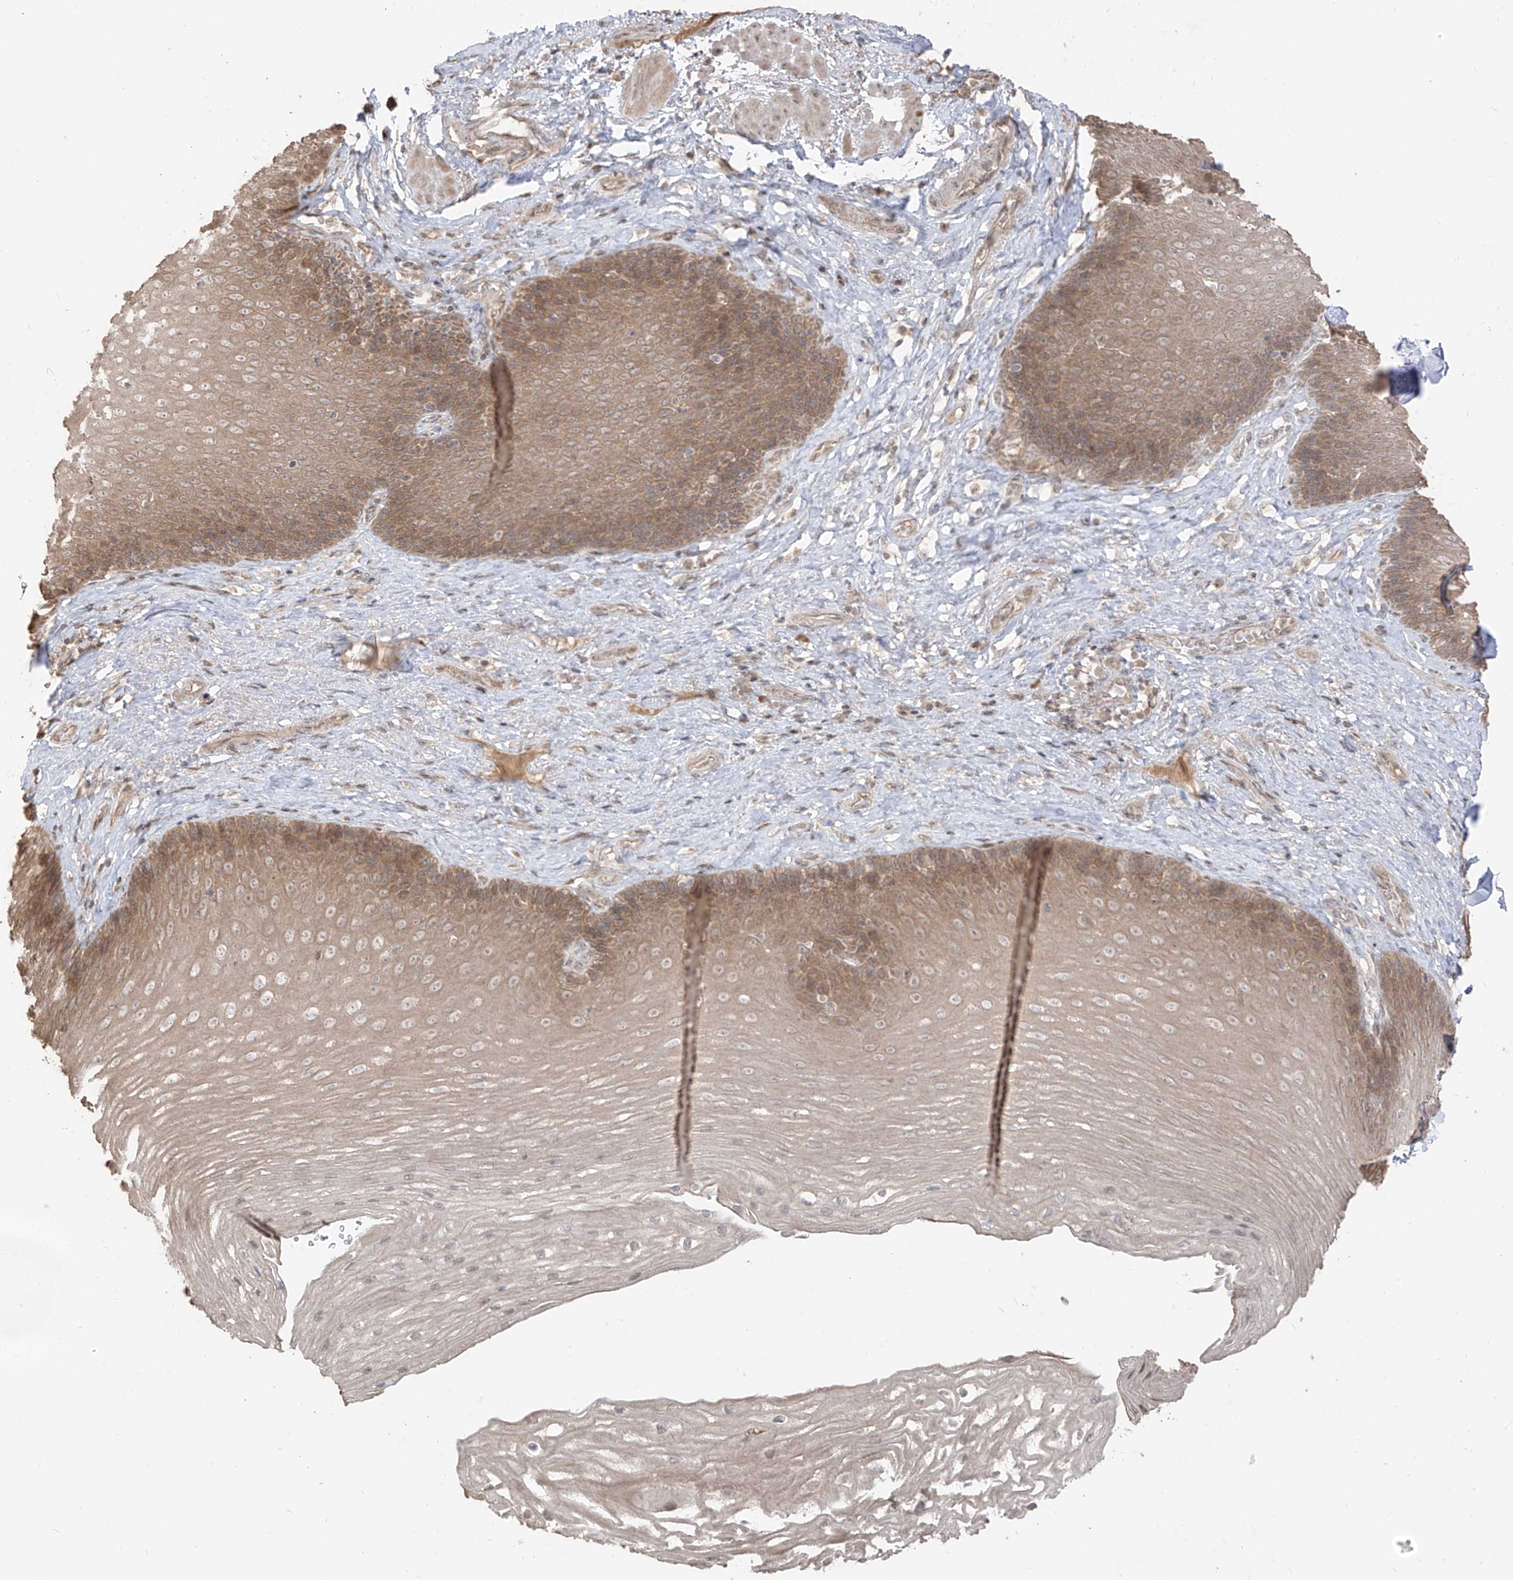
{"staining": {"intensity": "weak", "quantity": "25%-75%", "location": "cytoplasmic/membranous"}, "tissue": "esophagus", "cell_type": "Squamous epithelial cells", "image_type": "normal", "snomed": [{"axis": "morphology", "description": "Normal tissue, NOS"}, {"axis": "topography", "description": "Esophagus"}], "caption": "The image exhibits immunohistochemical staining of unremarkable esophagus. There is weak cytoplasmic/membranous expression is appreciated in about 25%-75% of squamous epithelial cells. The protein is stained brown, and the nuclei are stained in blue (DAB (3,3'-diaminobenzidine) IHC with brightfield microscopy, high magnification).", "gene": "COLGALT2", "patient": {"sex": "female", "age": 66}}